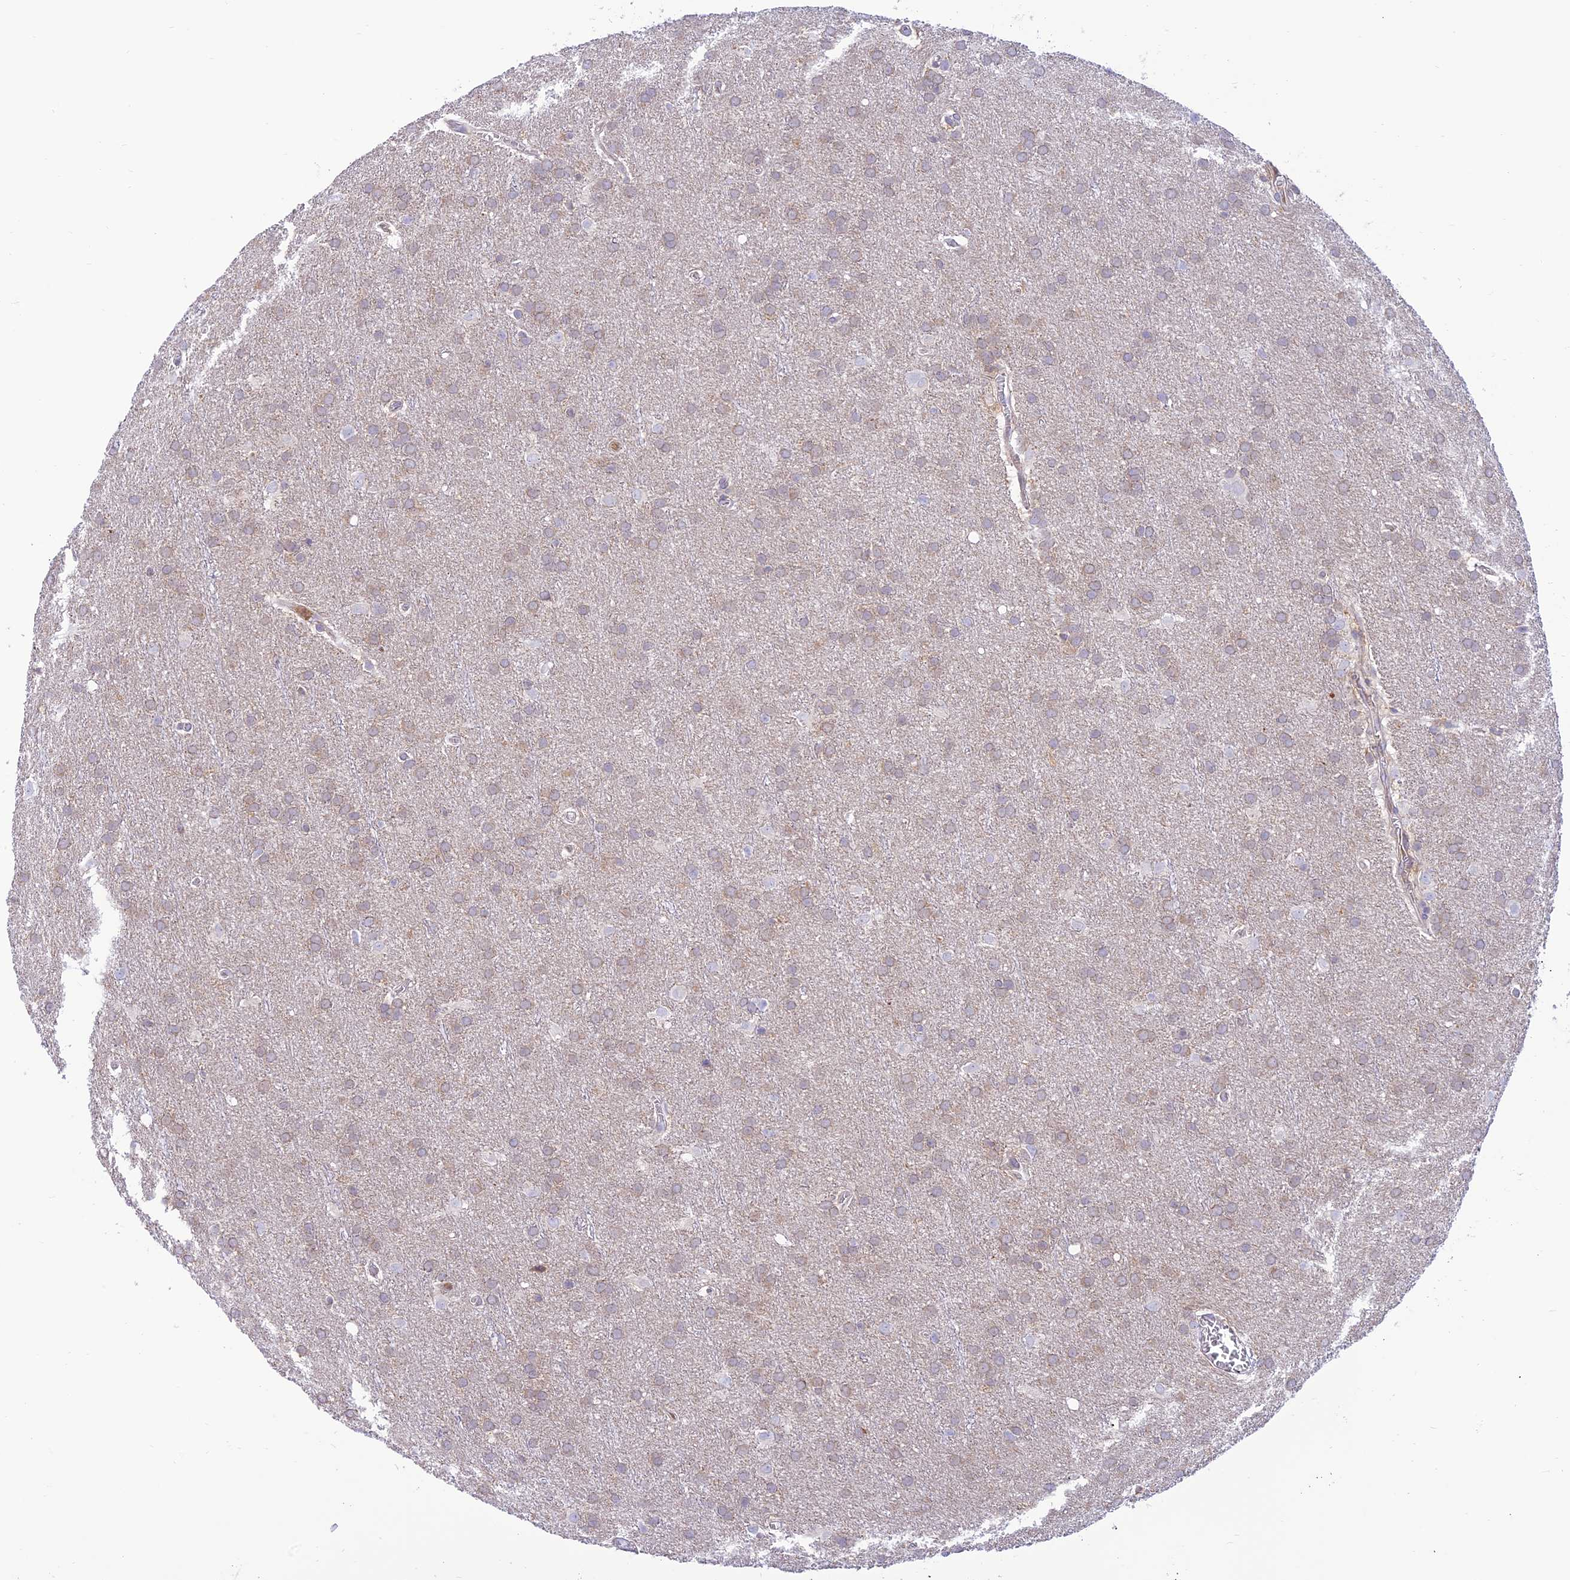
{"staining": {"intensity": "weak", "quantity": "<25%", "location": "cytoplasmic/membranous"}, "tissue": "glioma", "cell_type": "Tumor cells", "image_type": "cancer", "snomed": [{"axis": "morphology", "description": "Glioma, malignant, Low grade"}, {"axis": "topography", "description": "Brain"}], "caption": "This is an immunohistochemistry photomicrograph of human low-grade glioma (malignant). There is no positivity in tumor cells.", "gene": "FAM186B", "patient": {"sex": "female", "age": 32}}